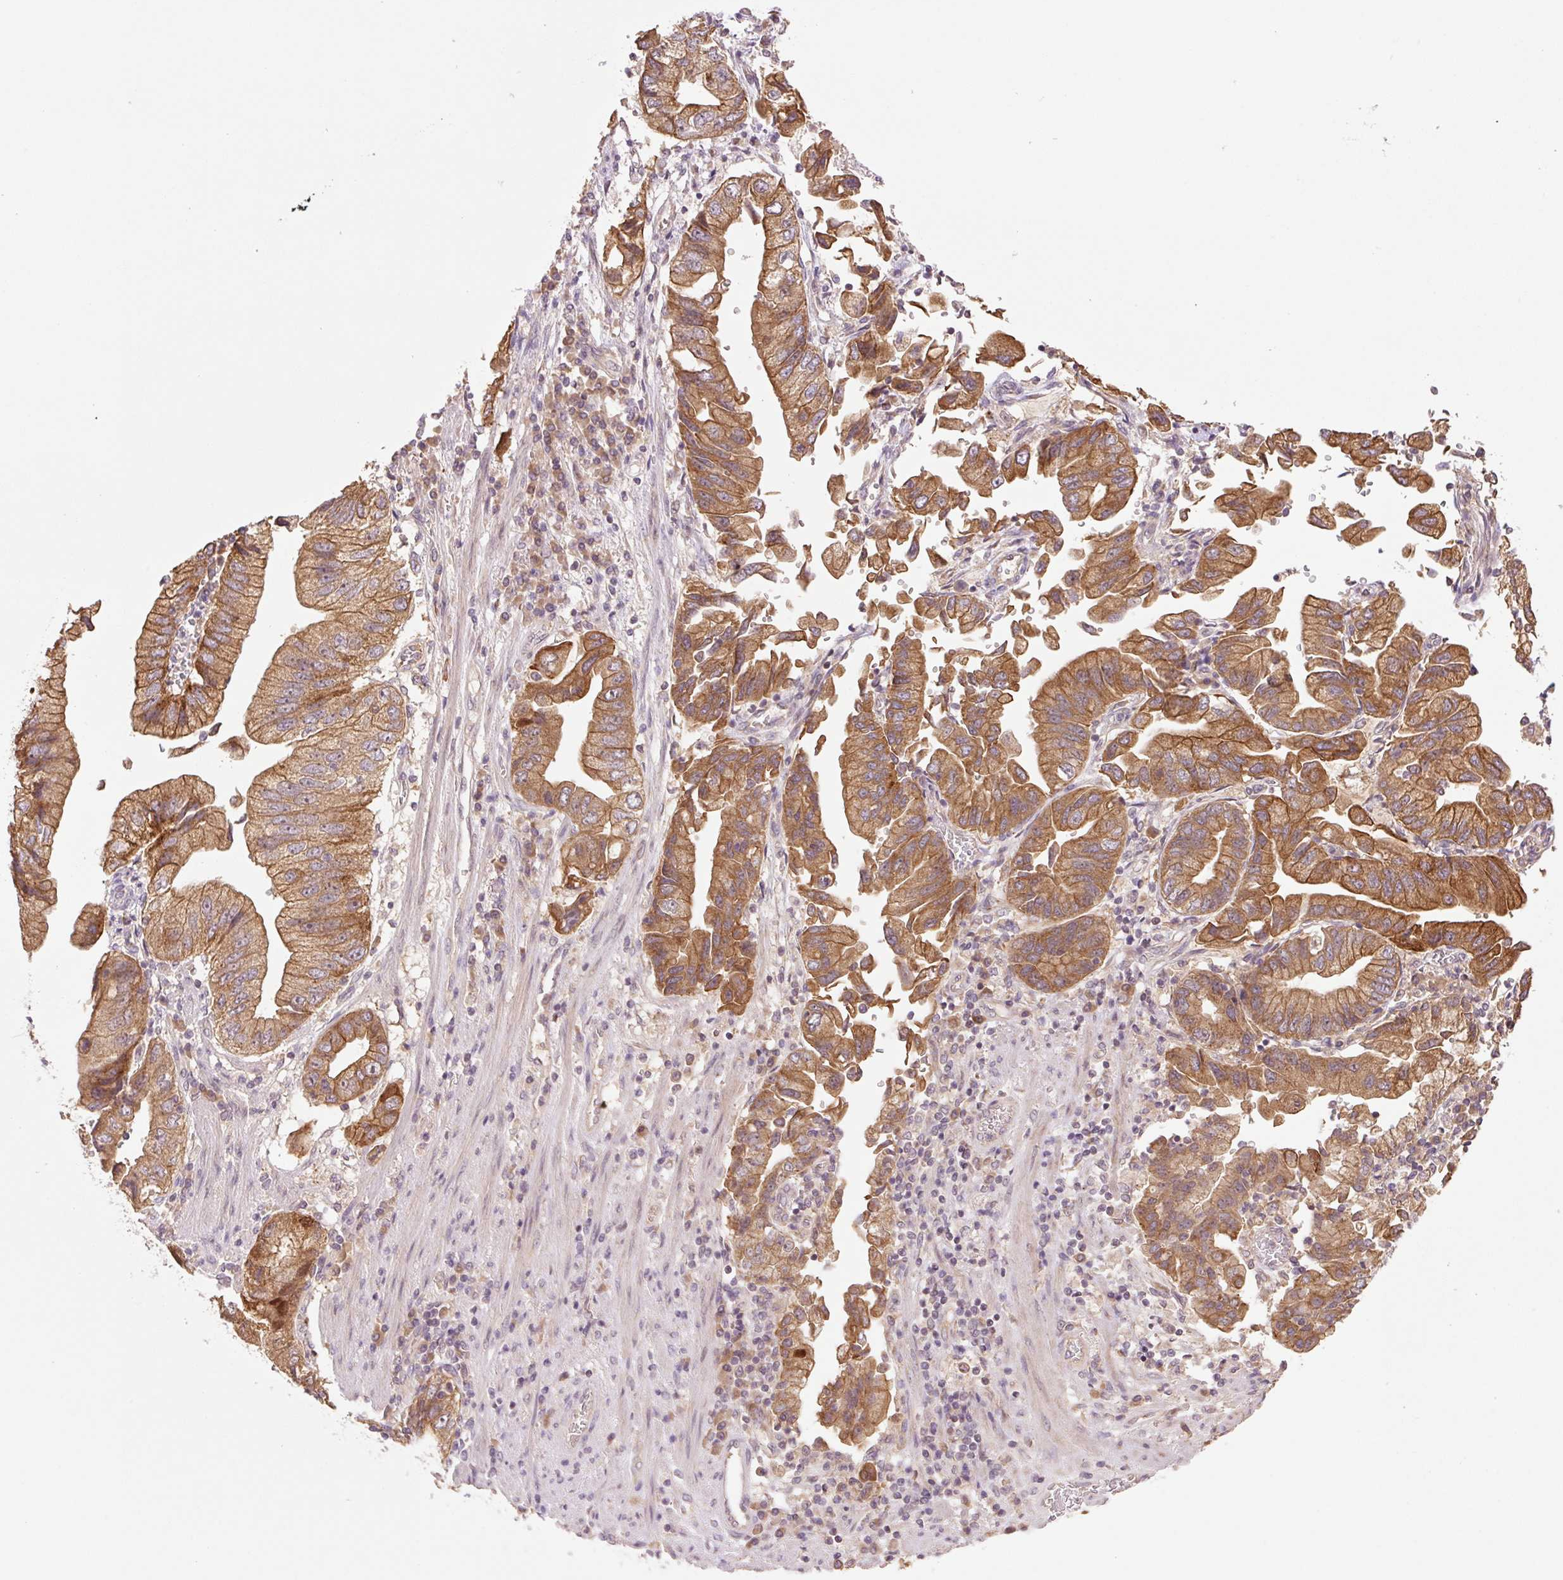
{"staining": {"intensity": "moderate", "quantity": ">75%", "location": "cytoplasmic/membranous"}, "tissue": "stomach cancer", "cell_type": "Tumor cells", "image_type": "cancer", "snomed": [{"axis": "morphology", "description": "Adenocarcinoma, NOS"}, {"axis": "topography", "description": "Stomach"}], "caption": "Tumor cells display medium levels of moderate cytoplasmic/membranous positivity in approximately >75% of cells in human stomach cancer (adenocarcinoma).", "gene": "YJU2B", "patient": {"sex": "male", "age": 62}}